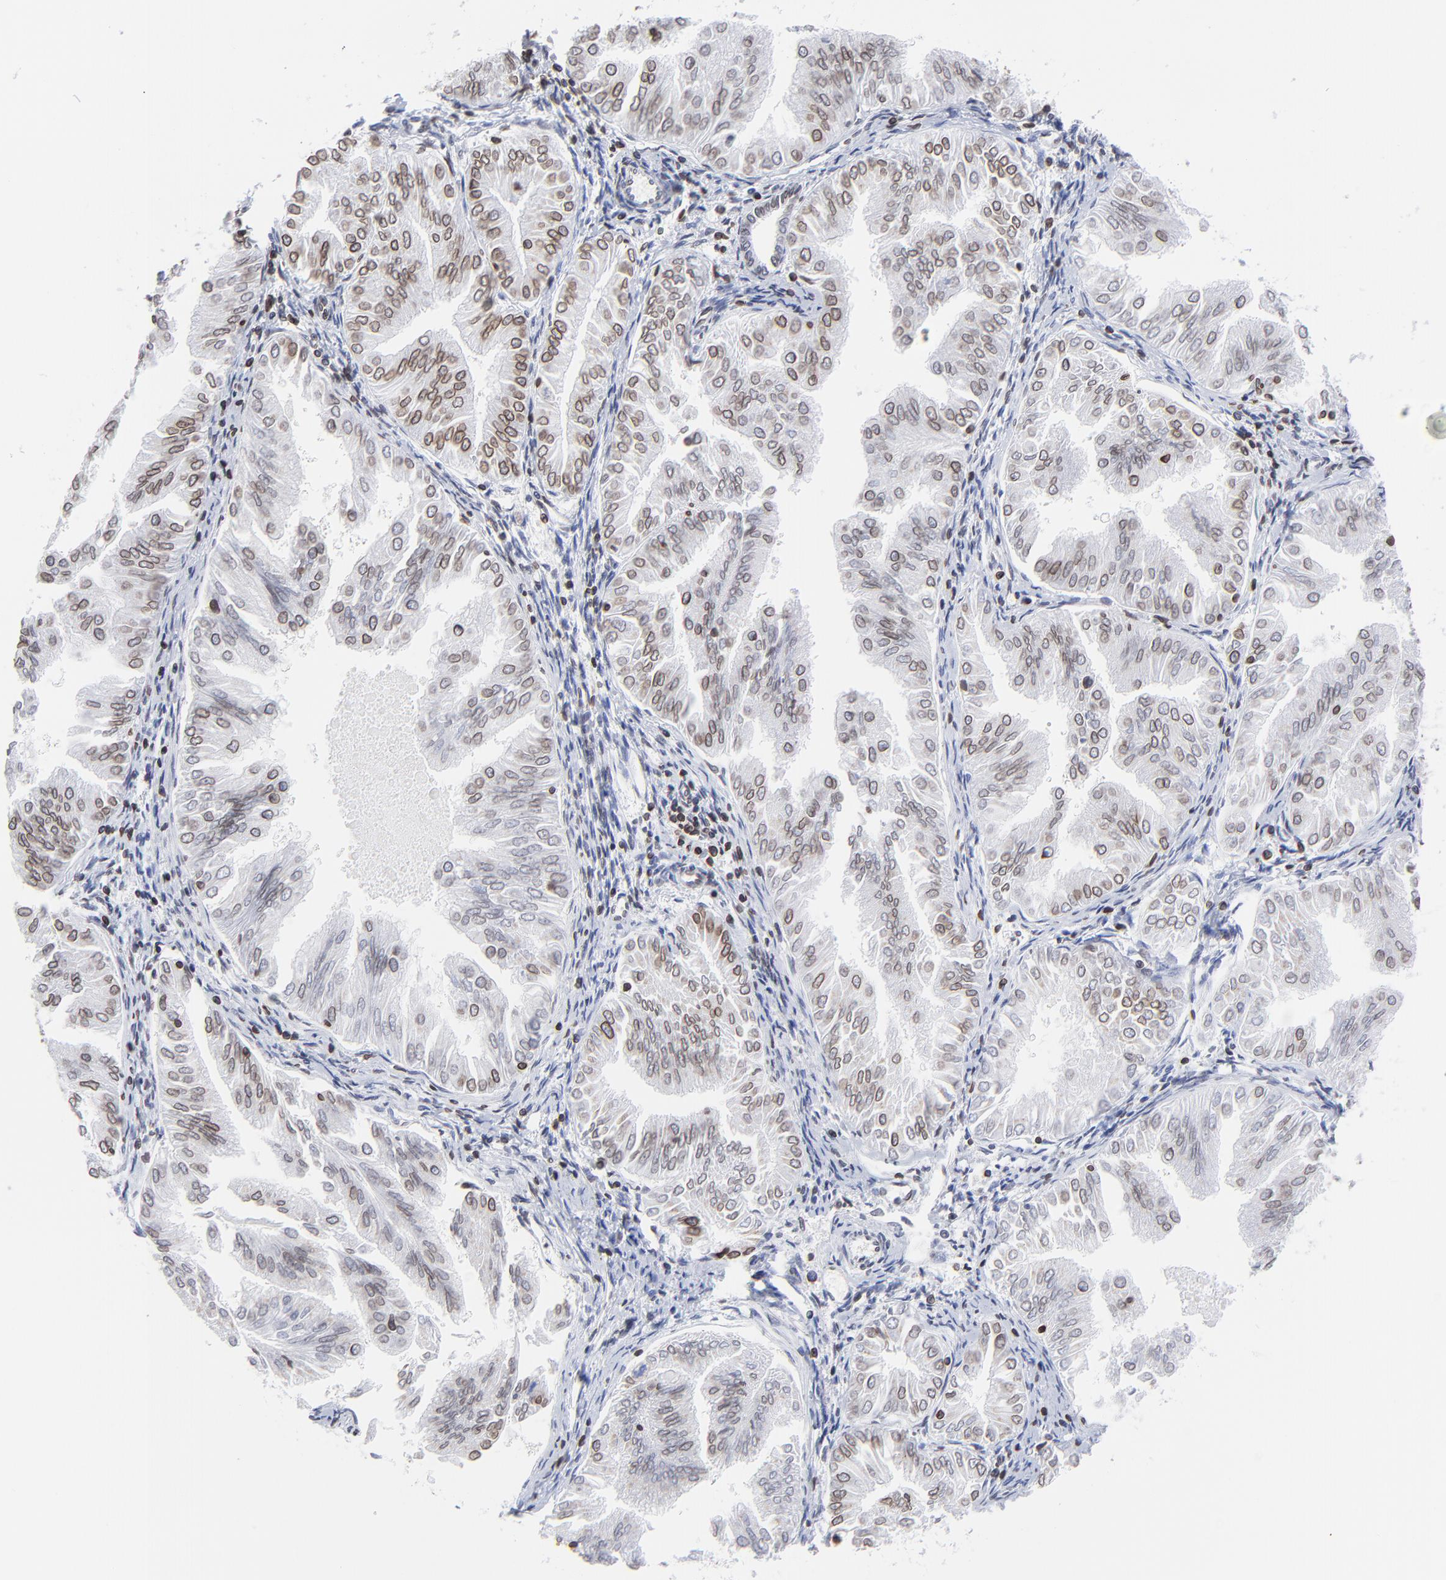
{"staining": {"intensity": "weak", "quantity": ">75%", "location": "cytoplasmic/membranous,nuclear"}, "tissue": "endometrial cancer", "cell_type": "Tumor cells", "image_type": "cancer", "snomed": [{"axis": "morphology", "description": "Adenocarcinoma, NOS"}, {"axis": "topography", "description": "Endometrium"}], "caption": "Immunohistochemistry (DAB (3,3'-diaminobenzidine)) staining of endometrial adenocarcinoma displays weak cytoplasmic/membranous and nuclear protein expression in approximately >75% of tumor cells.", "gene": "THAP7", "patient": {"sex": "female", "age": 53}}